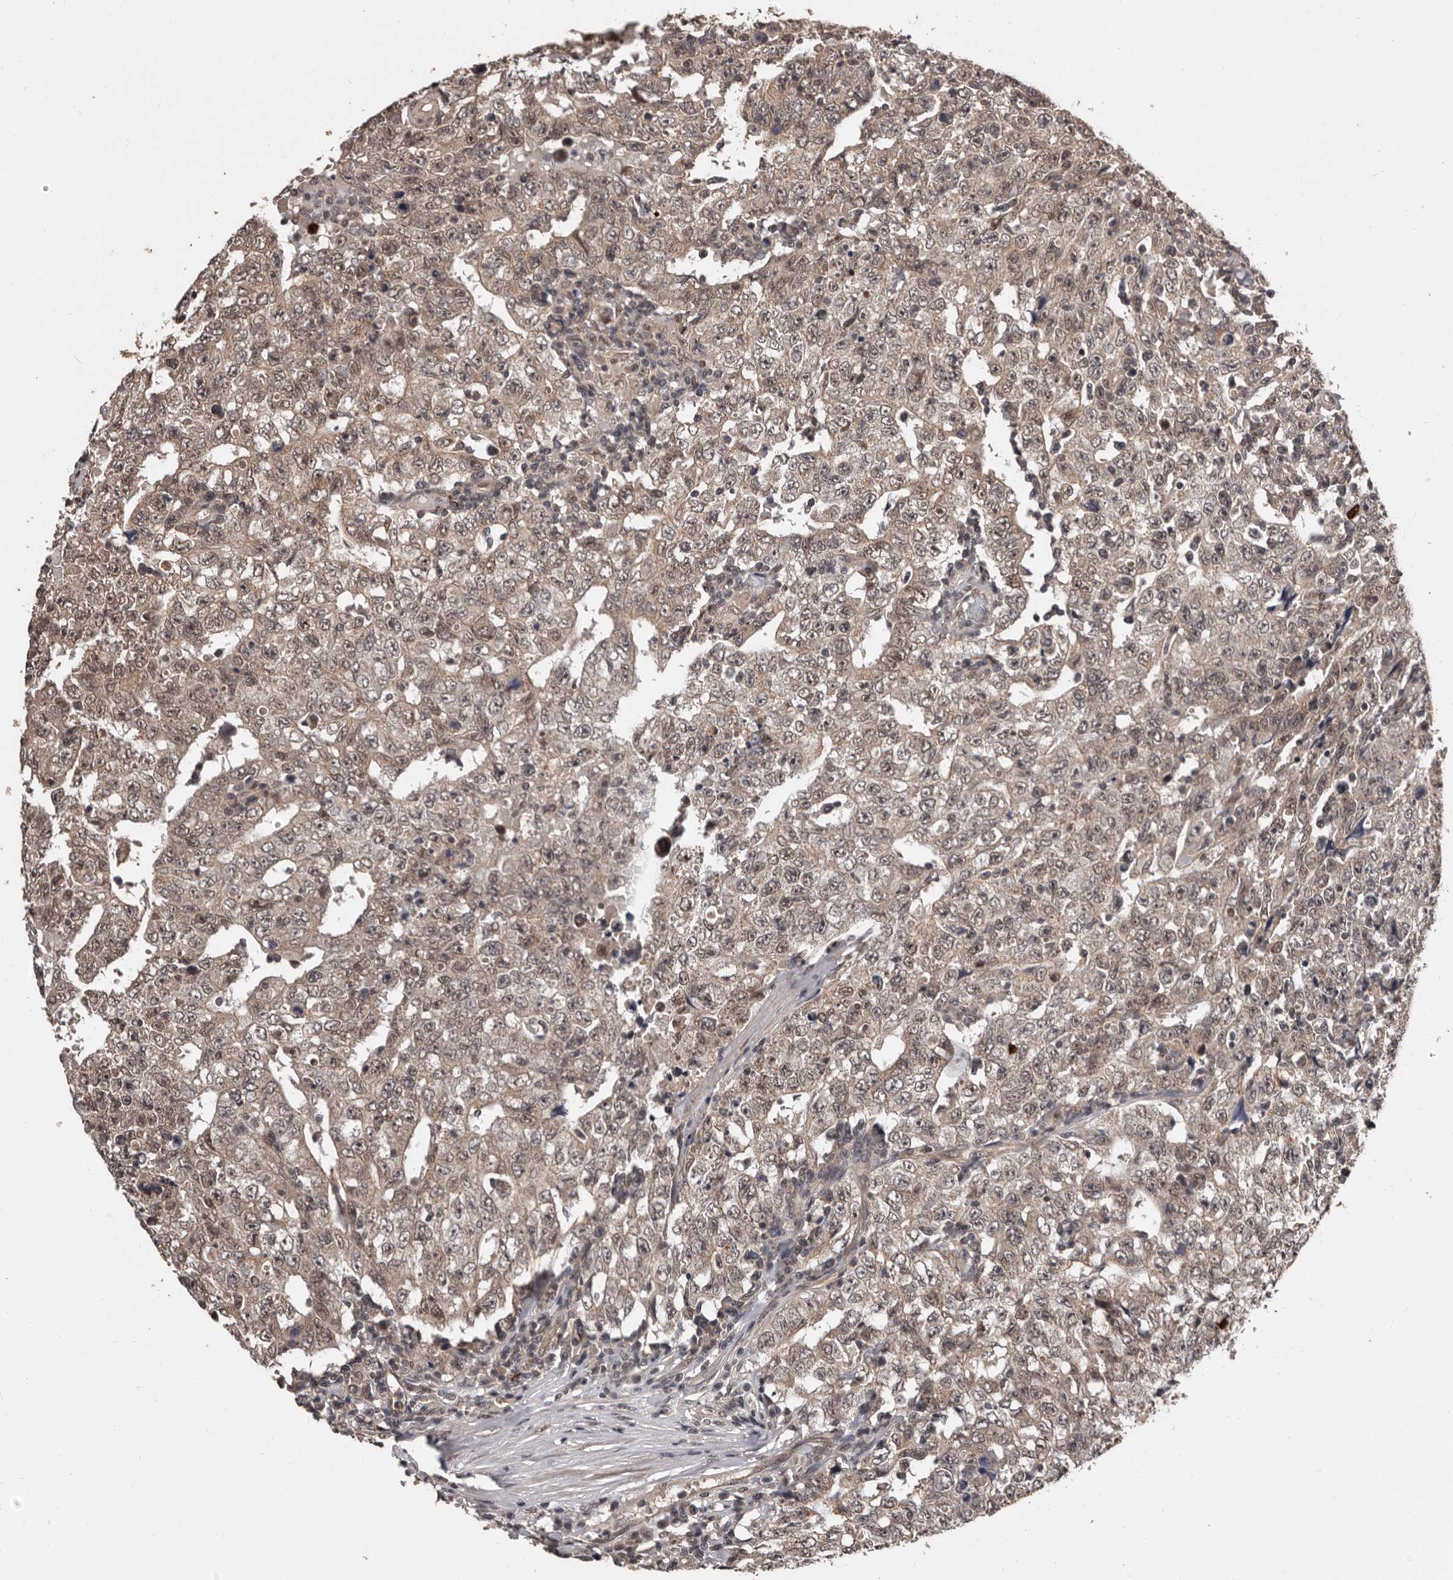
{"staining": {"intensity": "weak", "quantity": "25%-75%", "location": "cytoplasmic/membranous,nuclear"}, "tissue": "testis cancer", "cell_type": "Tumor cells", "image_type": "cancer", "snomed": [{"axis": "morphology", "description": "Carcinoma, Embryonal, NOS"}, {"axis": "topography", "description": "Testis"}], "caption": "This is an image of immunohistochemistry (IHC) staining of testis embryonal carcinoma, which shows weak positivity in the cytoplasmic/membranous and nuclear of tumor cells.", "gene": "VPS37A", "patient": {"sex": "male", "age": 26}}